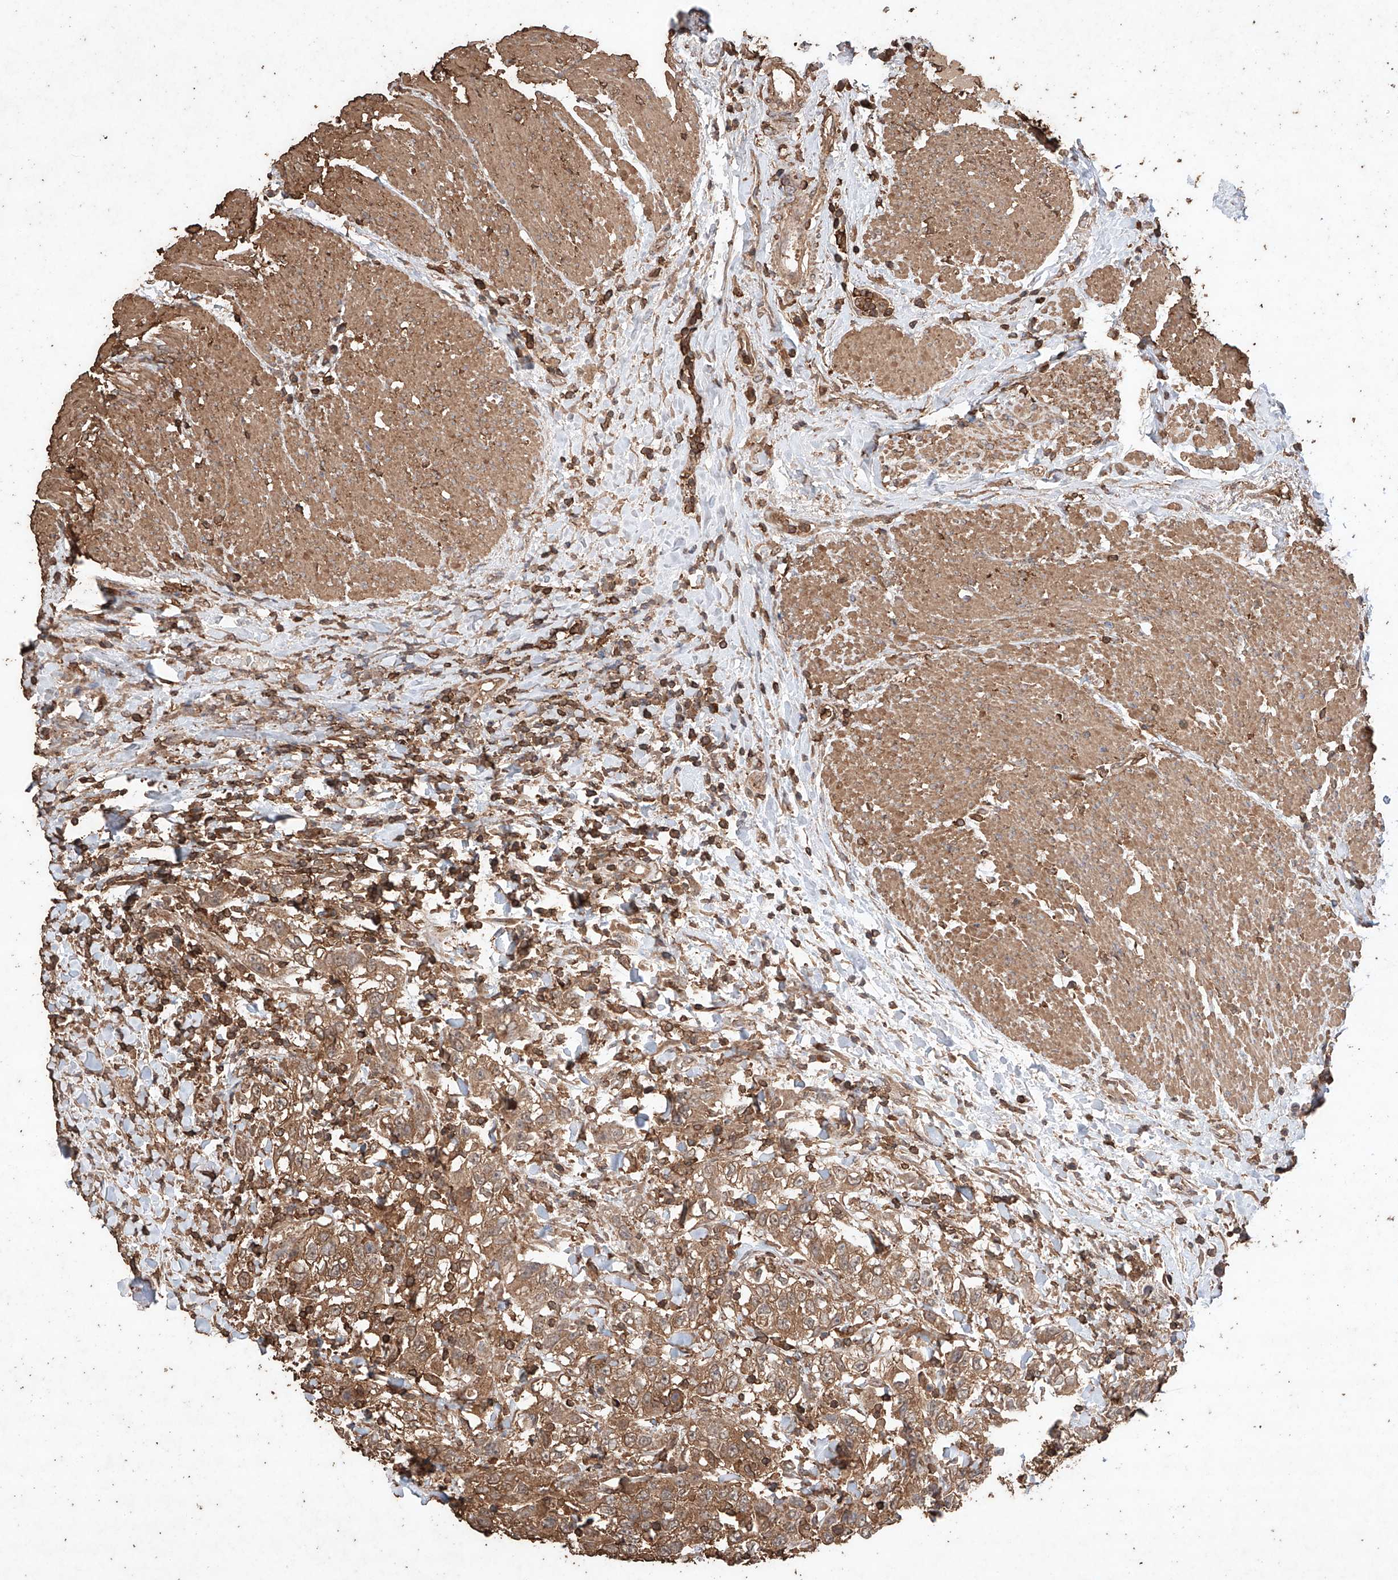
{"staining": {"intensity": "moderate", "quantity": ">75%", "location": "cytoplasmic/membranous"}, "tissue": "urothelial cancer", "cell_type": "Tumor cells", "image_type": "cancer", "snomed": [{"axis": "morphology", "description": "Urothelial carcinoma, High grade"}, {"axis": "topography", "description": "Urinary bladder"}], "caption": "IHC of urothelial cancer reveals medium levels of moderate cytoplasmic/membranous positivity in about >75% of tumor cells.", "gene": "M6PR", "patient": {"sex": "female", "age": 80}}